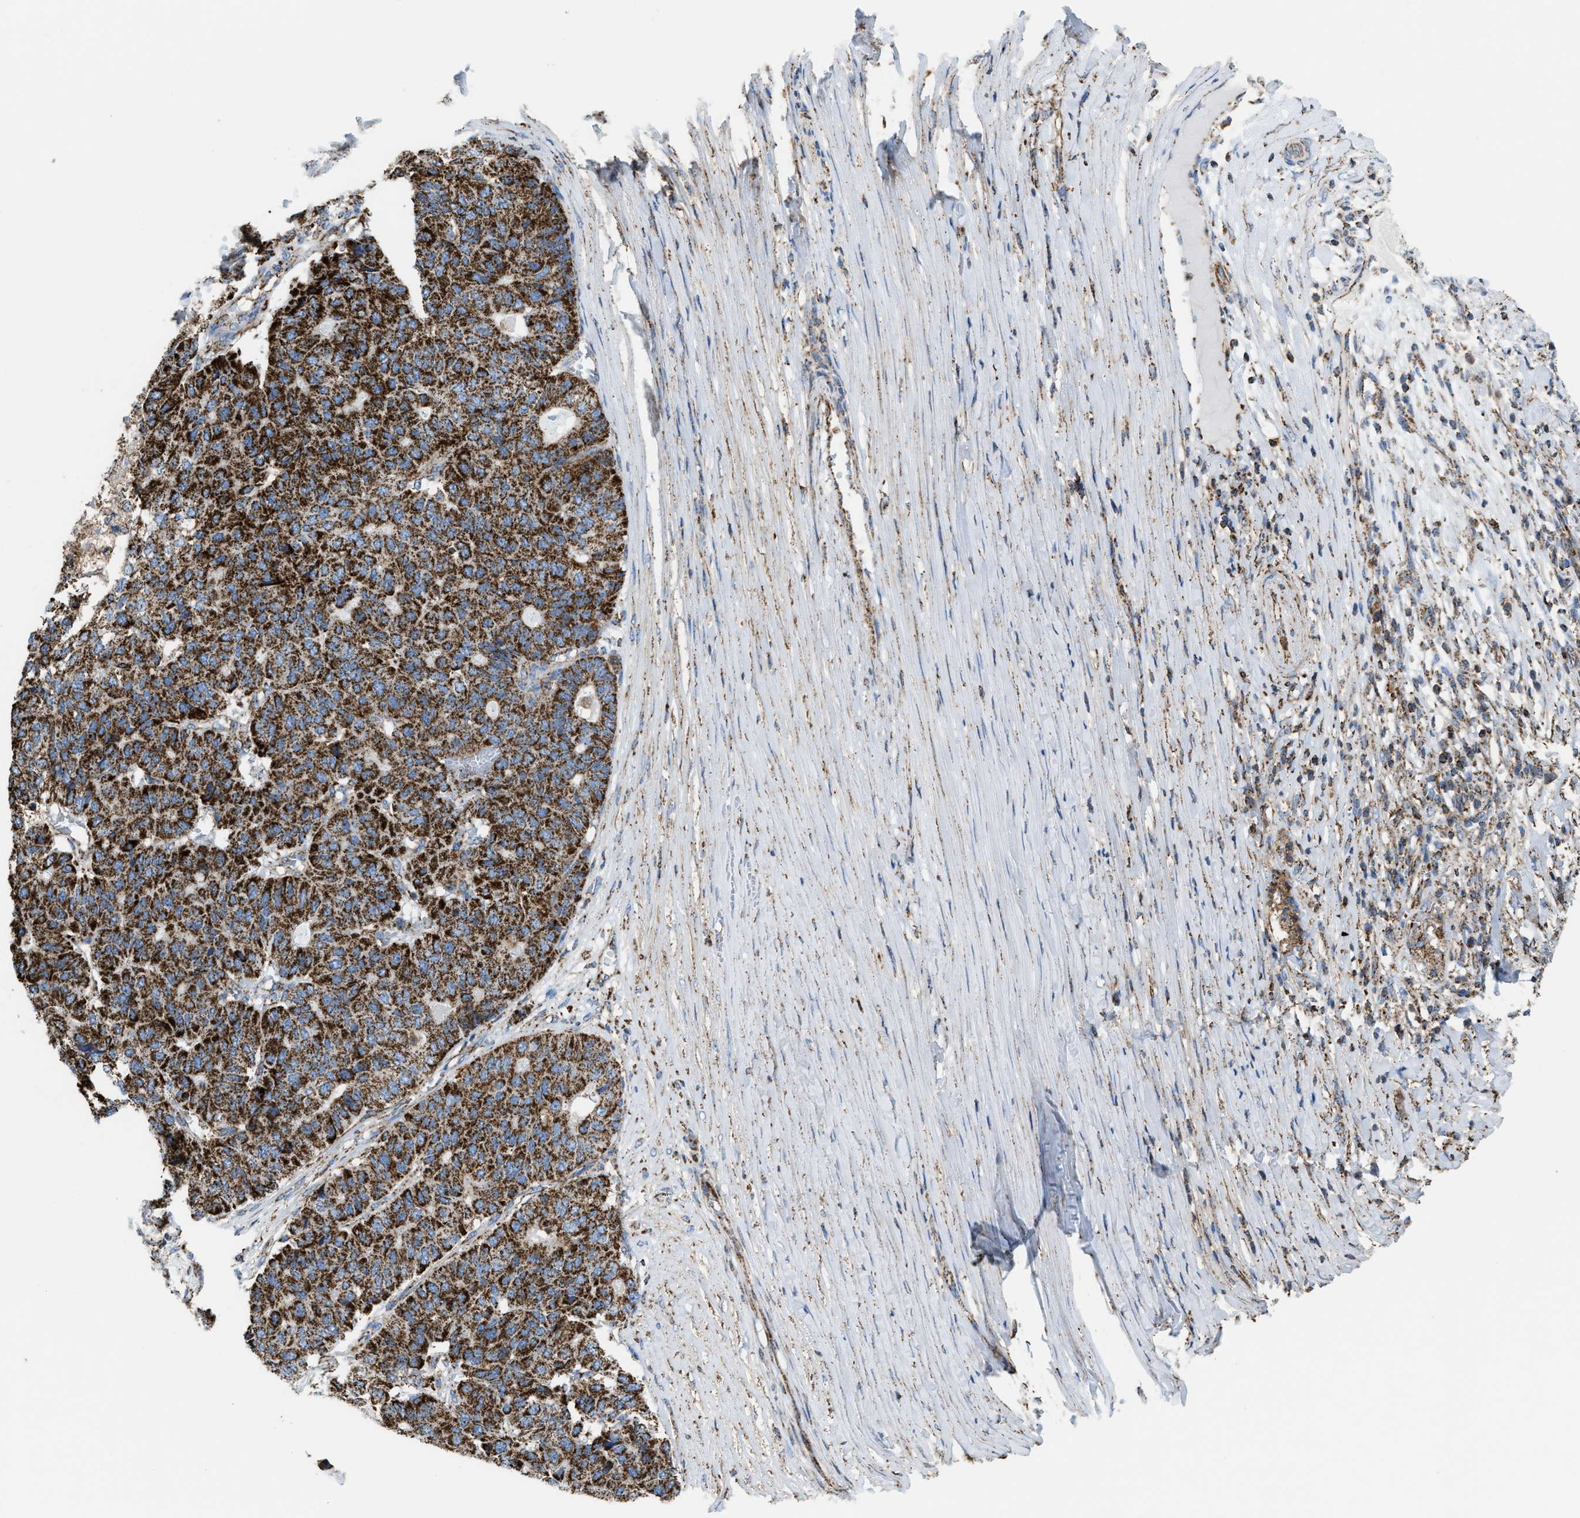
{"staining": {"intensity": "strong", "quantity": ">75%", "location": "cytoplasmic/membranous"}, "tissue": "pancreatic cancer", "cell_type": "Tumor cells", "image_type": "cancer", "snomed": [{"axis": "morphology", "description": "Adenocarcinoma, NOS"}, {"axis": "topography", "description": "Pancreas"}], "caption": "This is an image of immunohistochemistry staining of pancreatic cancer (adenocarcinoma), which shows strong staining in the cytoplasmic/membranous of tumor cells.", "gene": "ECHS1", "patient": {"sex": "male", "age": 50}}